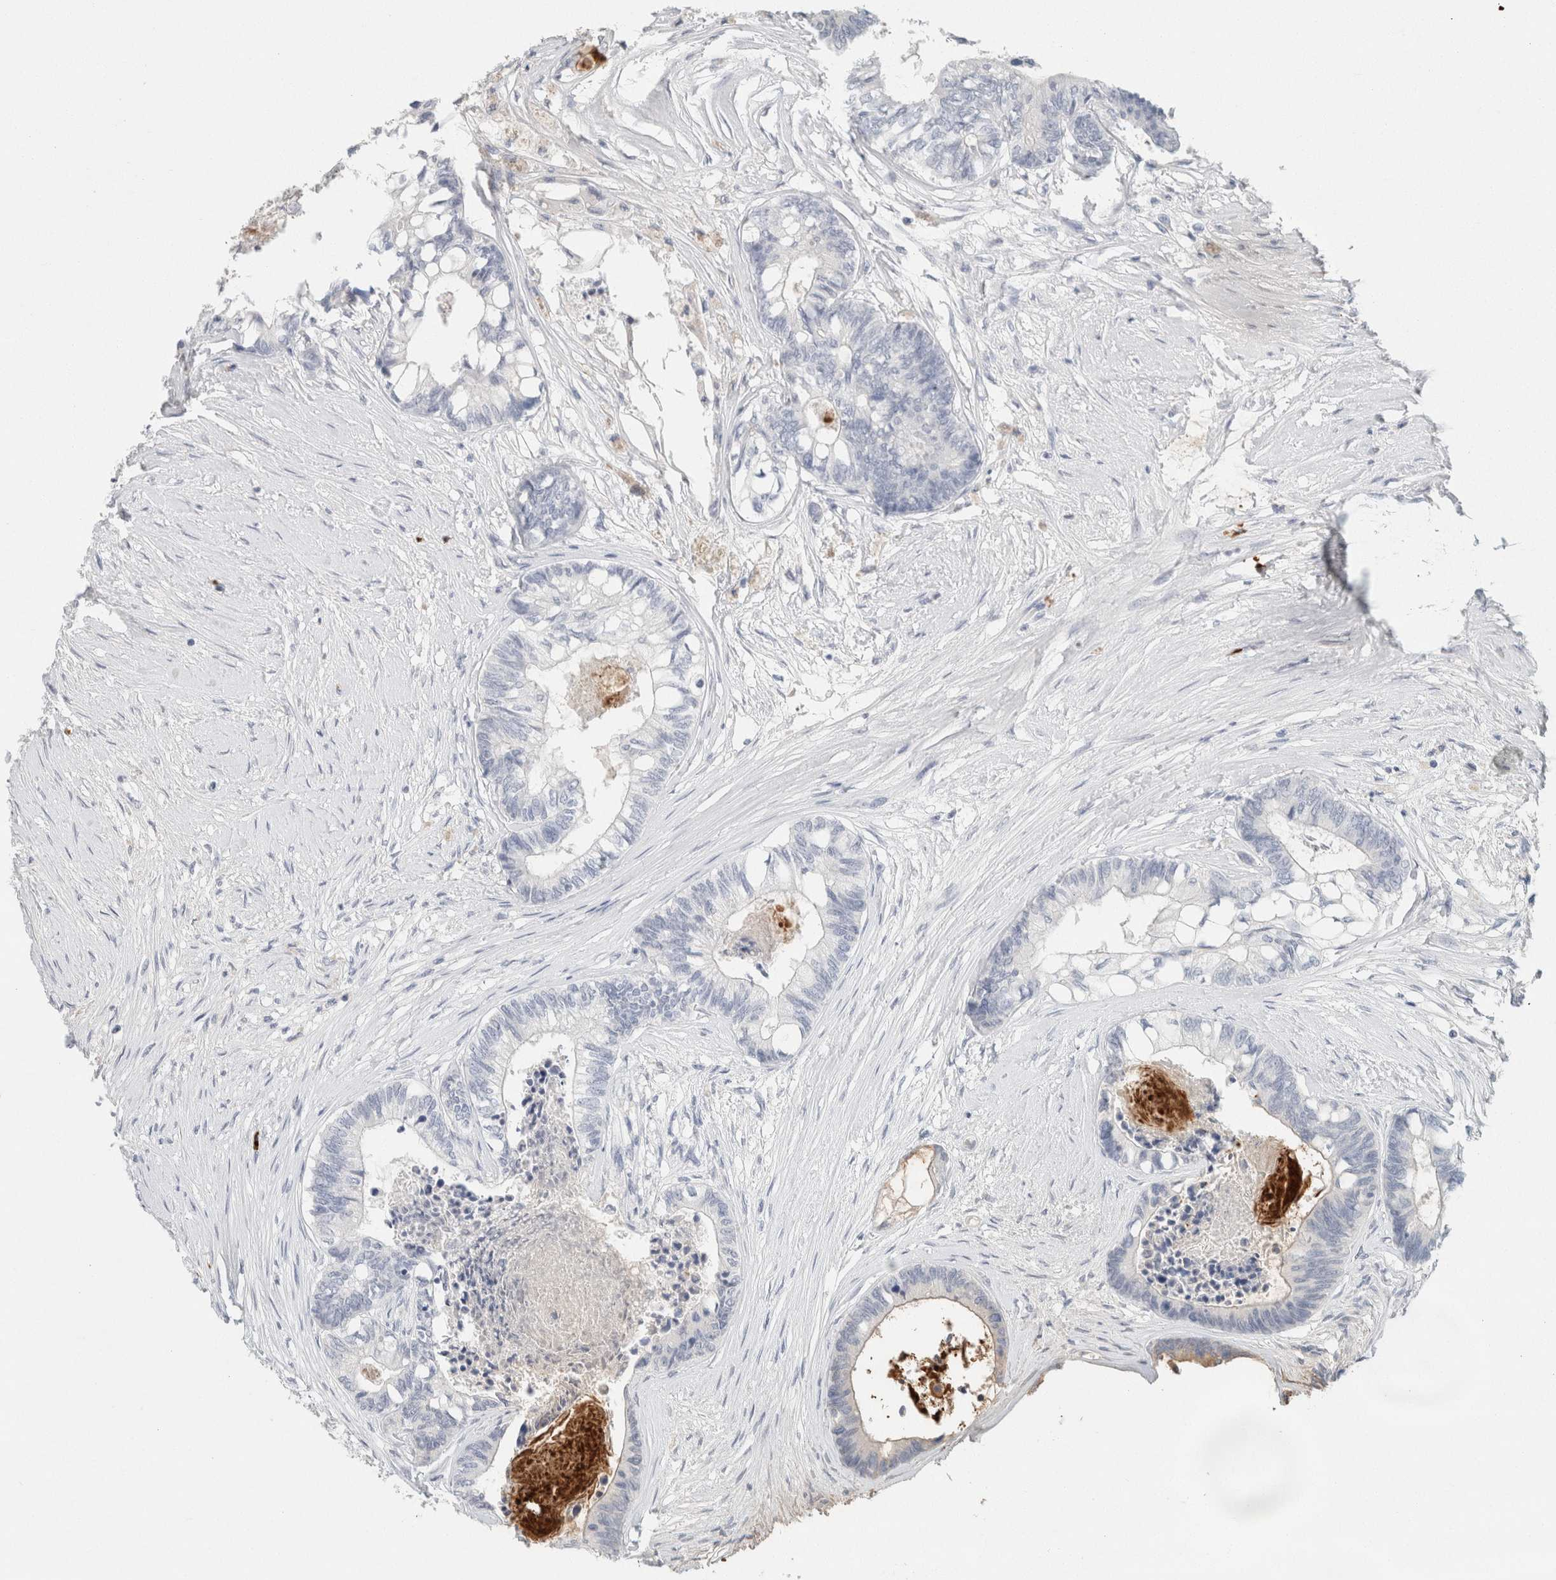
{"staining": {"intensity": "negative", "quantity": "none", "location": "none"}, "tissue": "colorectal cancer", "cell_type": "Tumor cells", "image_type": "cancer", "snomed": [{"axis": "morphology", "description": "Adenocarcinoma, NOS"}, {"axis": "topography", "description": "Rectum"}], "caption": "Colorectal cancer (adenocarcinoma) was stained to show a protein in brown. There is no significant staining in tumor cells.", "gene": "IL6", "patient": {"sex": "male", "age": 63}}